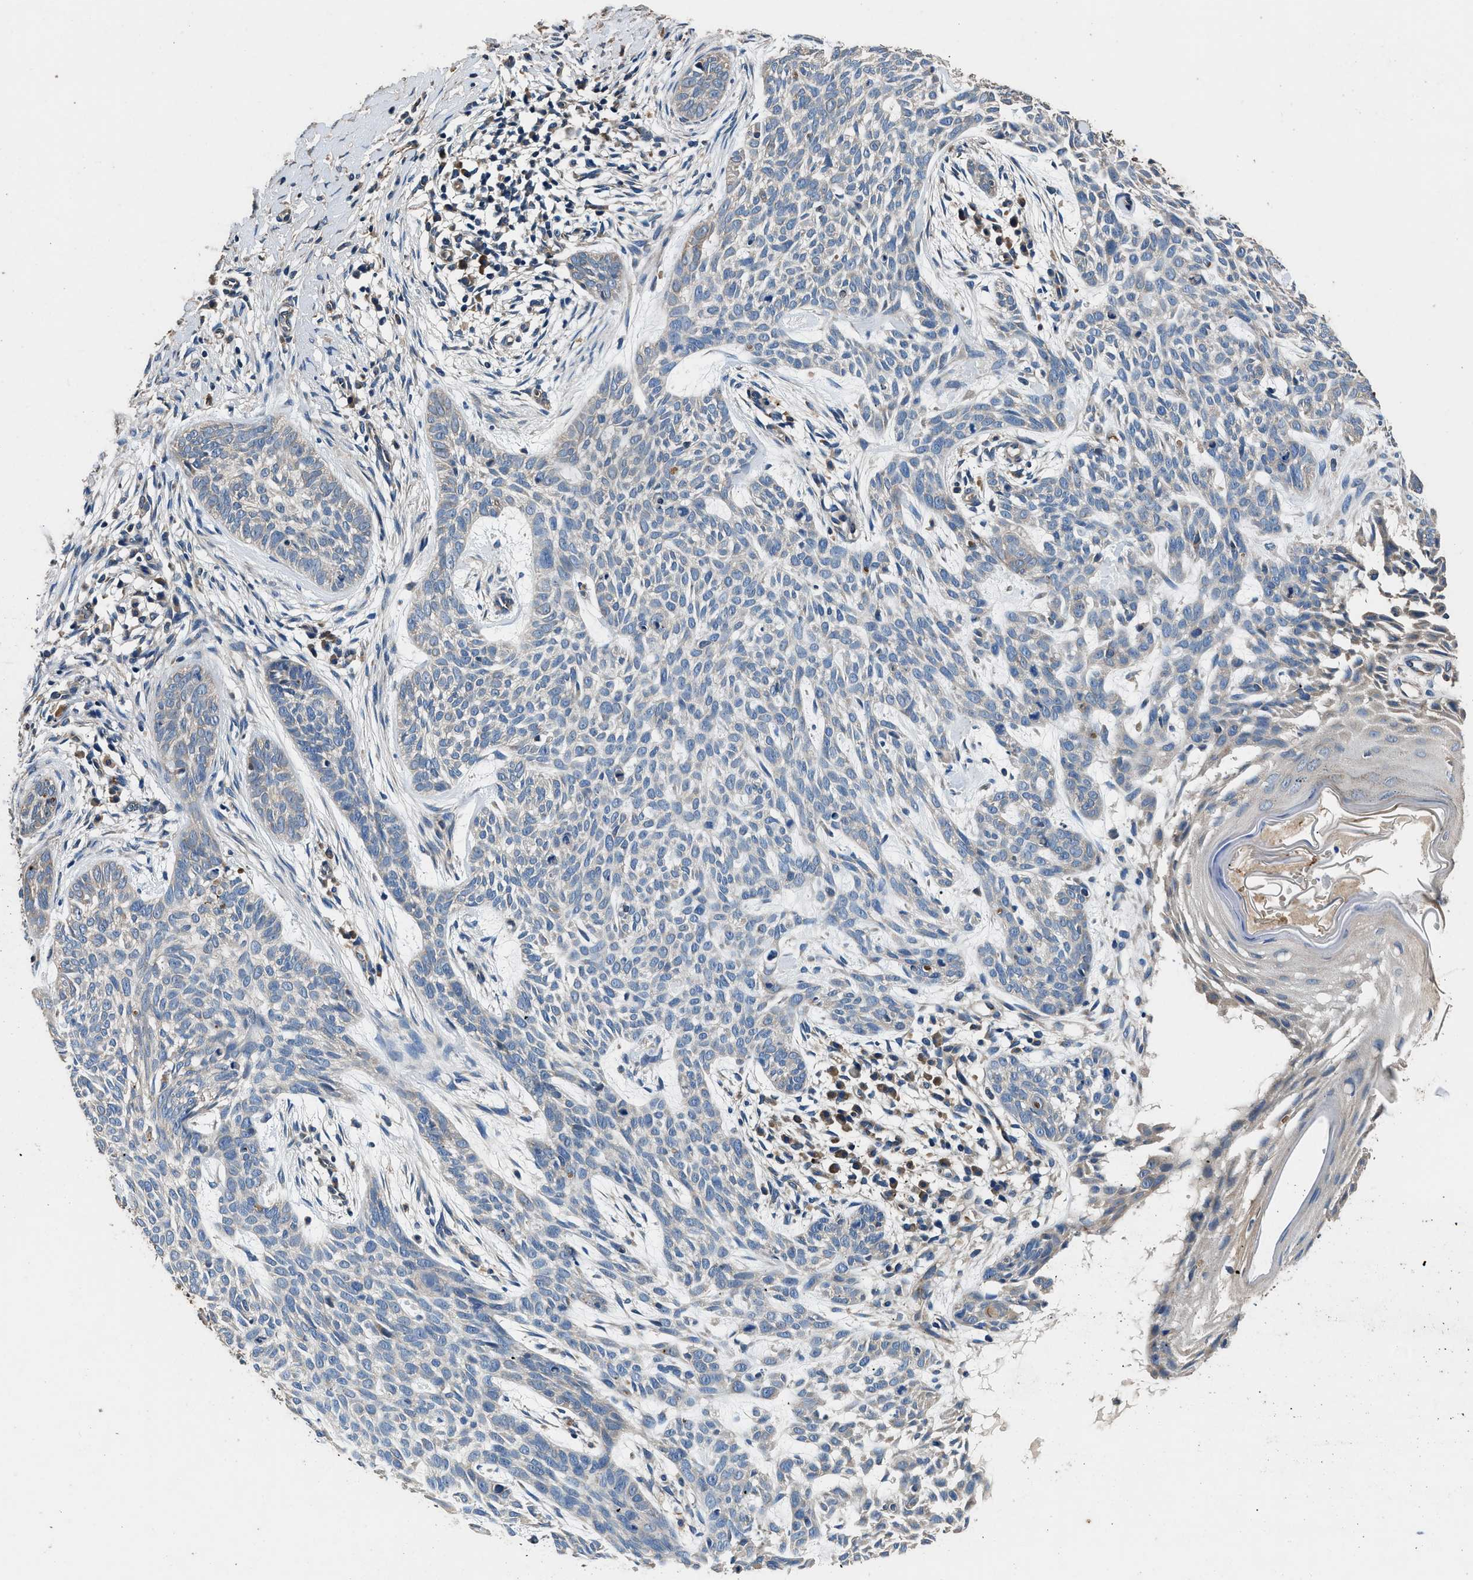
{"staining": {"intensity": "negative", "quantity": "none", "location": "none"}, "tissue": "skin cancer", "cell_type": "Tumor cells", "image_type": "cancer", "snomed": [{"axis": "morphology", "description": "Basal cell carcinoma"}, {"axis": "topography", "description": "Skin"}], "caption": "Histopathology image shows no significant protein expression in tumor cells of skin cancer. Nuclei are stained in blue.", "gene": "DHRS7B", "patient": {"sex": "female", "age": 59}}